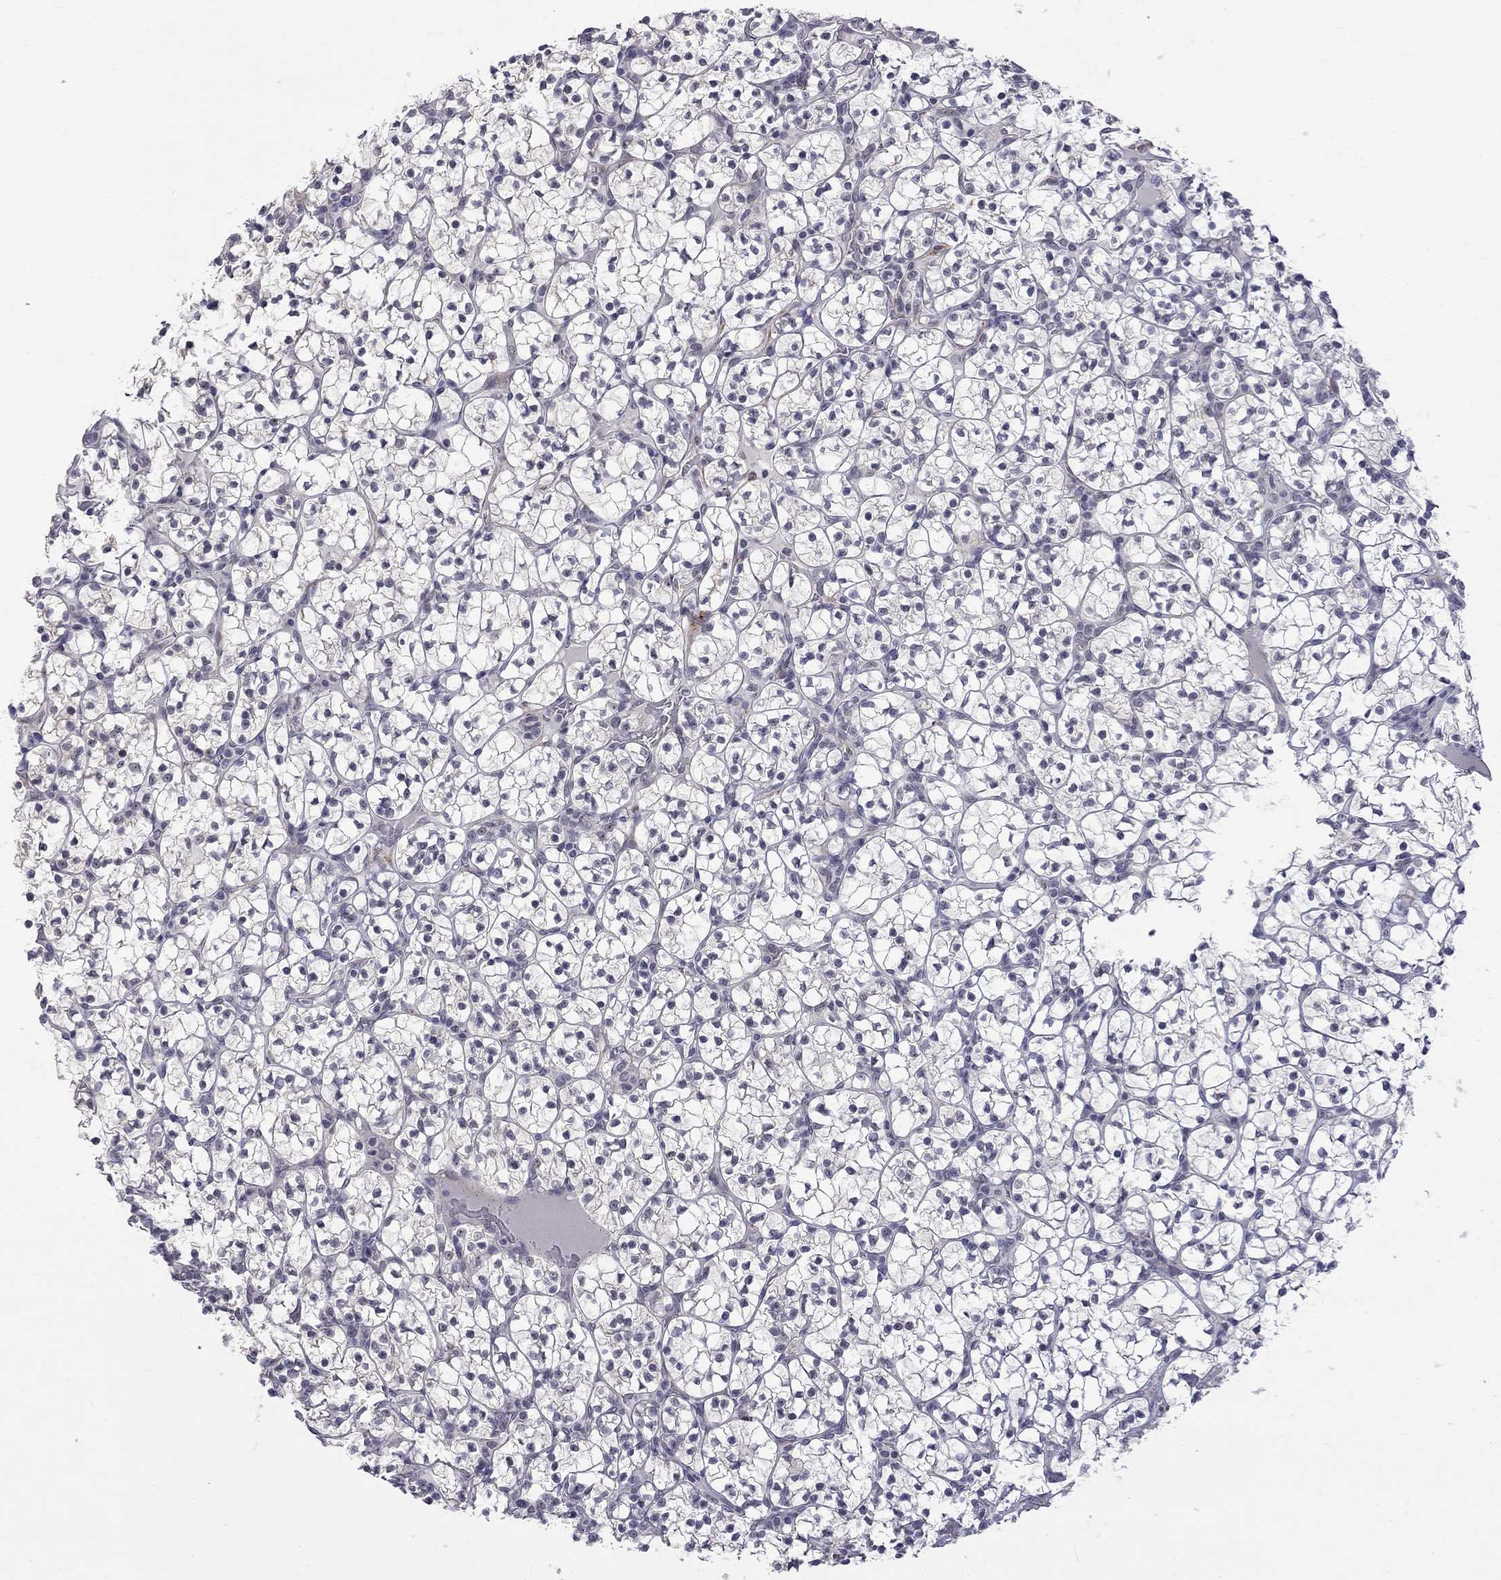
{"staining": {"intensity": "negative", "quantity": "none", "location": "none"}, "tissue": "renal cancer", "cell_type": "Tumor cells", "image_type": "cancer", "snomed": [{"axis": "morphology", "description": "Adenocarcinoma, NOS"}, {"axis": "topography", "description": "Kidney"}], "caption": "High magnification brightfield microscopy of renal cancer (adenocarcinoma) stained with DAB (3,3'-diaminobenzidine) (brown) and counterstained with hematoxylin (blue): tumor cells show no significant positivity. The staining is performed using DAB (3,3'-diaminobenzidine) brown chromogen with nuclei counter-stained in using hematoxylin.", "gene": "GSG1L", "patient": {"sex": "female", "age": 89}}